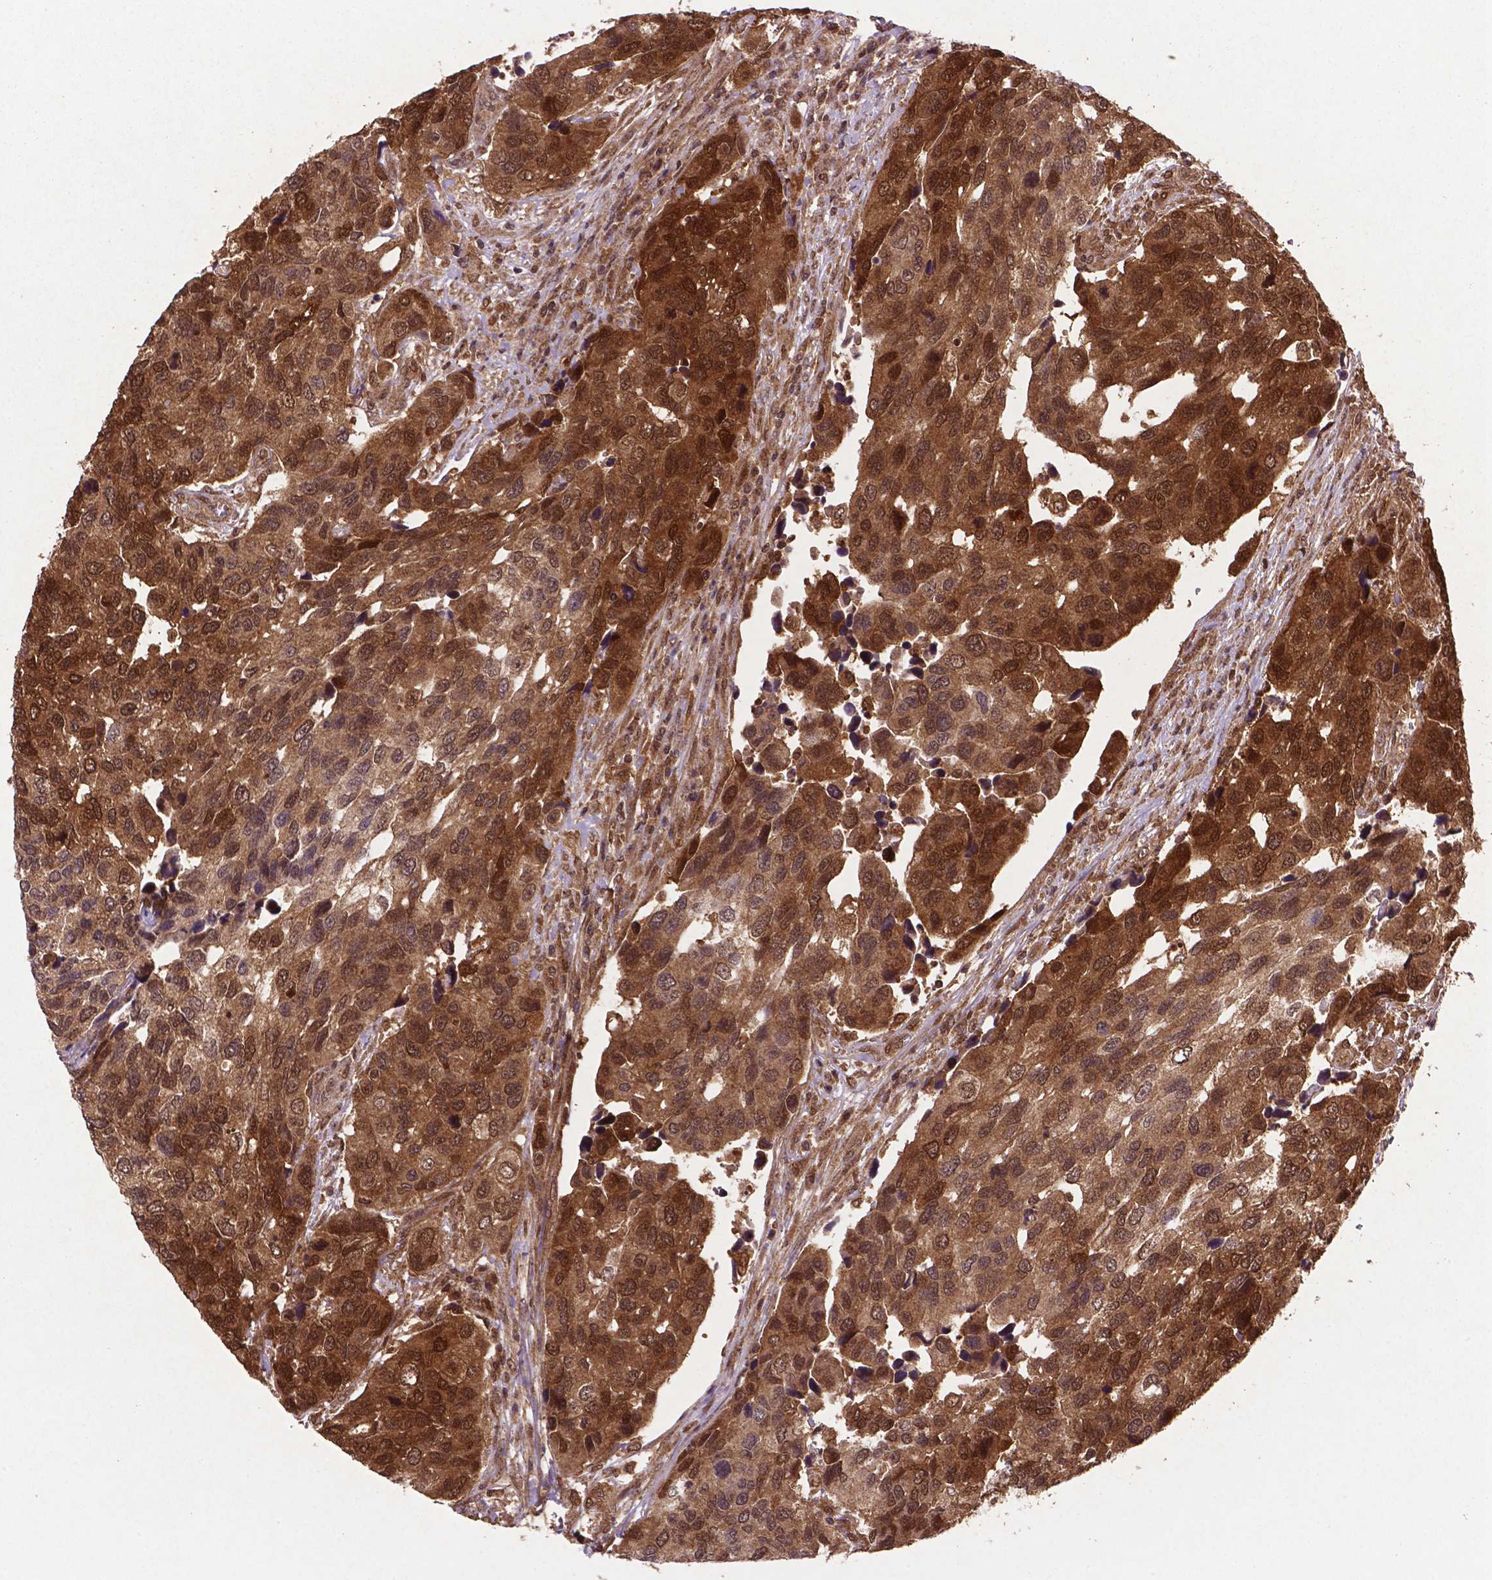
{"staining": {"intensity": "moderate", "quantity": ">75%", "location": "cytoplasmic/membranous,nuclear"}, "tissue": "urothelial cancer", "cell_type": "Tumor cells", "image_type": "cancer", "snomed": [{"axis": "morphology", "description": "Urothelial carcinoma, High grade"}, {"axis": "topography", "description": "Urinary bladder"}], "caption": "Protein expression by IHC demonstrates moderate cytoplasmic/membranous and nuclear positivity in approximately >75% of tumor cells in urothelial cancer.", "gene": "UBE2L6", "patient": {"sex": "male", "age": 60}}